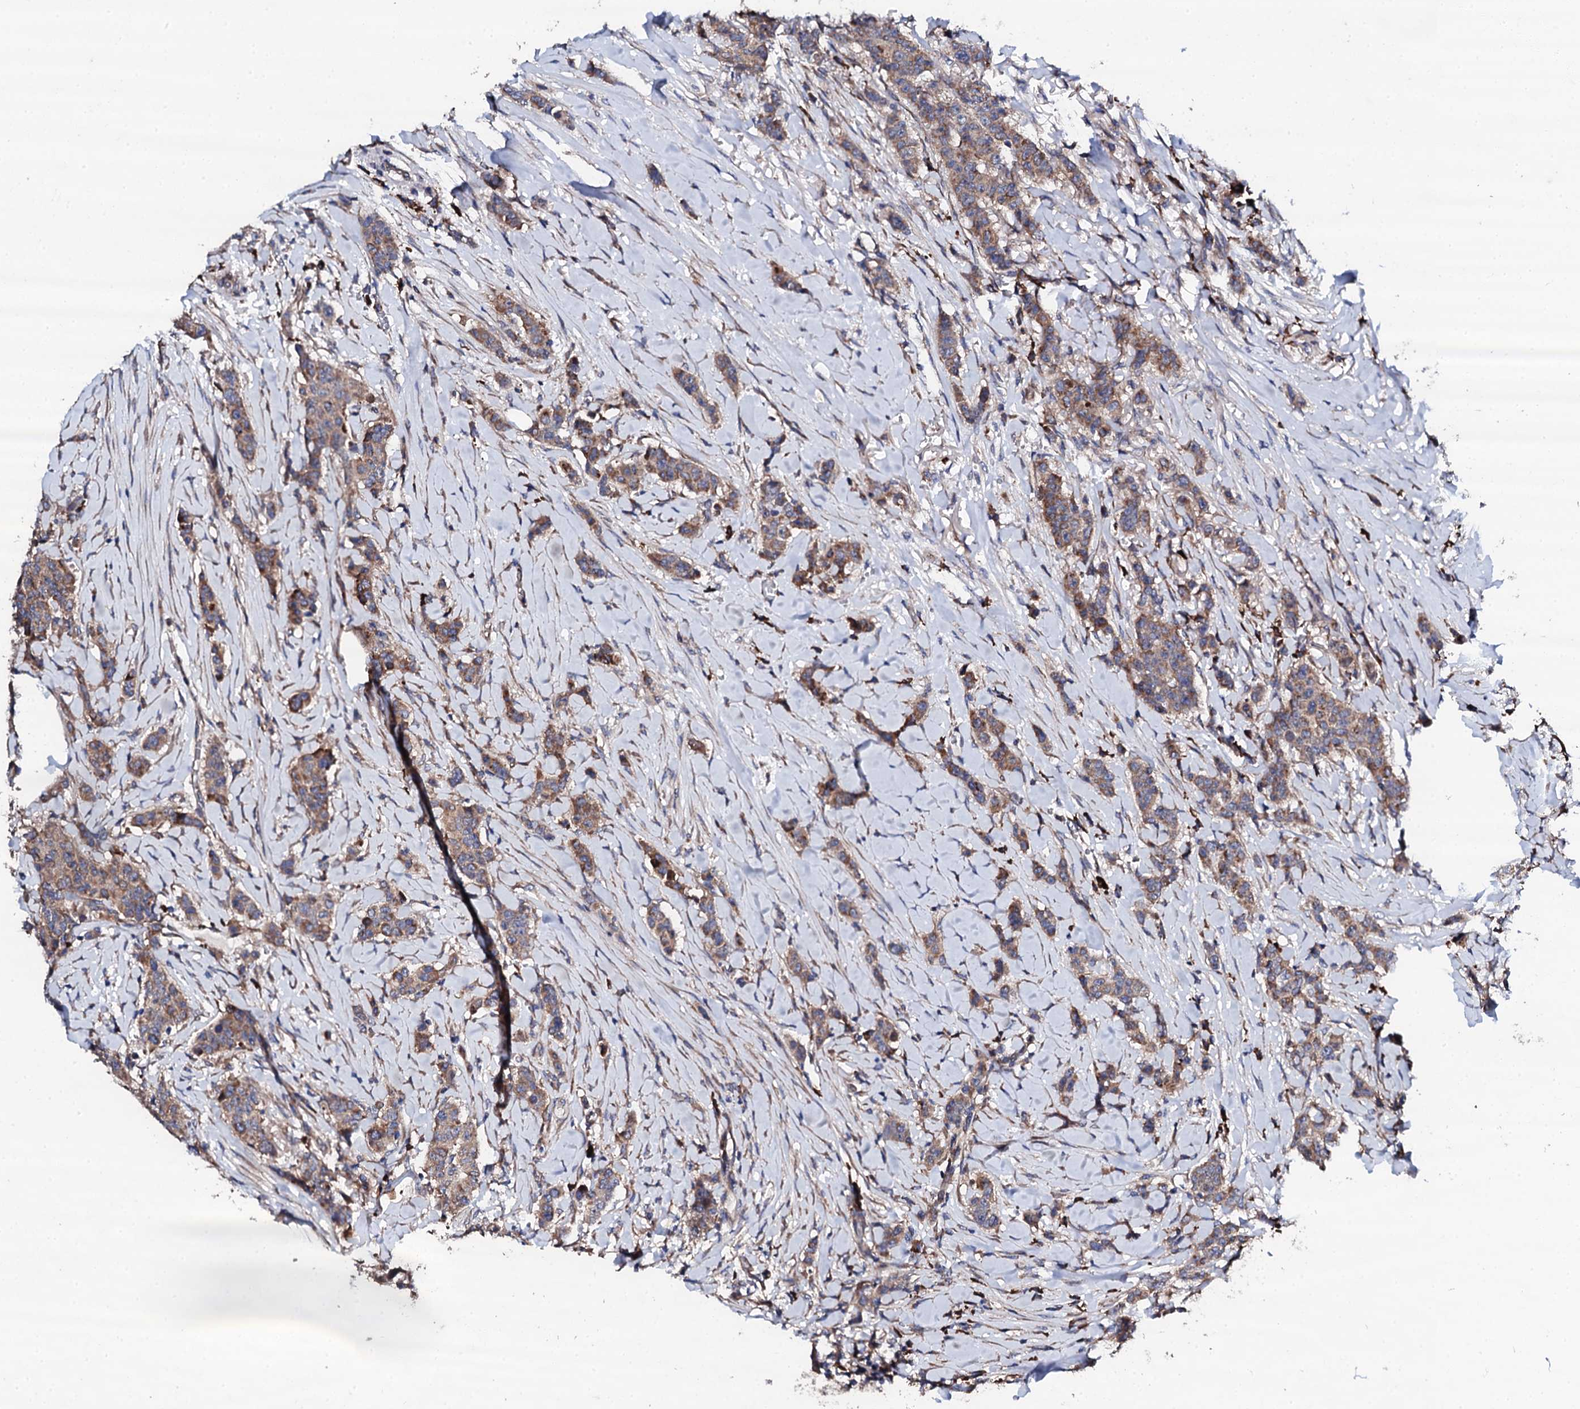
{"staining": {"intensity": "moderate", "quantity": ">75%", "location": "cytoplasmic/membranous"}, "tissue": "breast cancer", "cell_type": "Tumor cells", "image_type": "cancer", "snomed": [{"axis": "morphology", "description": "Duct carcinoma"}, {"axis": "topography", "description": "Breast"}], "caption": "Infiltrating ductal carcinoma (breast) stained with DAB (3,3'-diaminobenzidine) immunohistochemistry shows medium levels of moderate cytoplasmic/membranous staining in about >75% of tumor cells. Ihc stains the protein in brown and the nuclei are stained blue.", "gene": "LIPT2", "patient": {"sex": "female", "age": 40}}